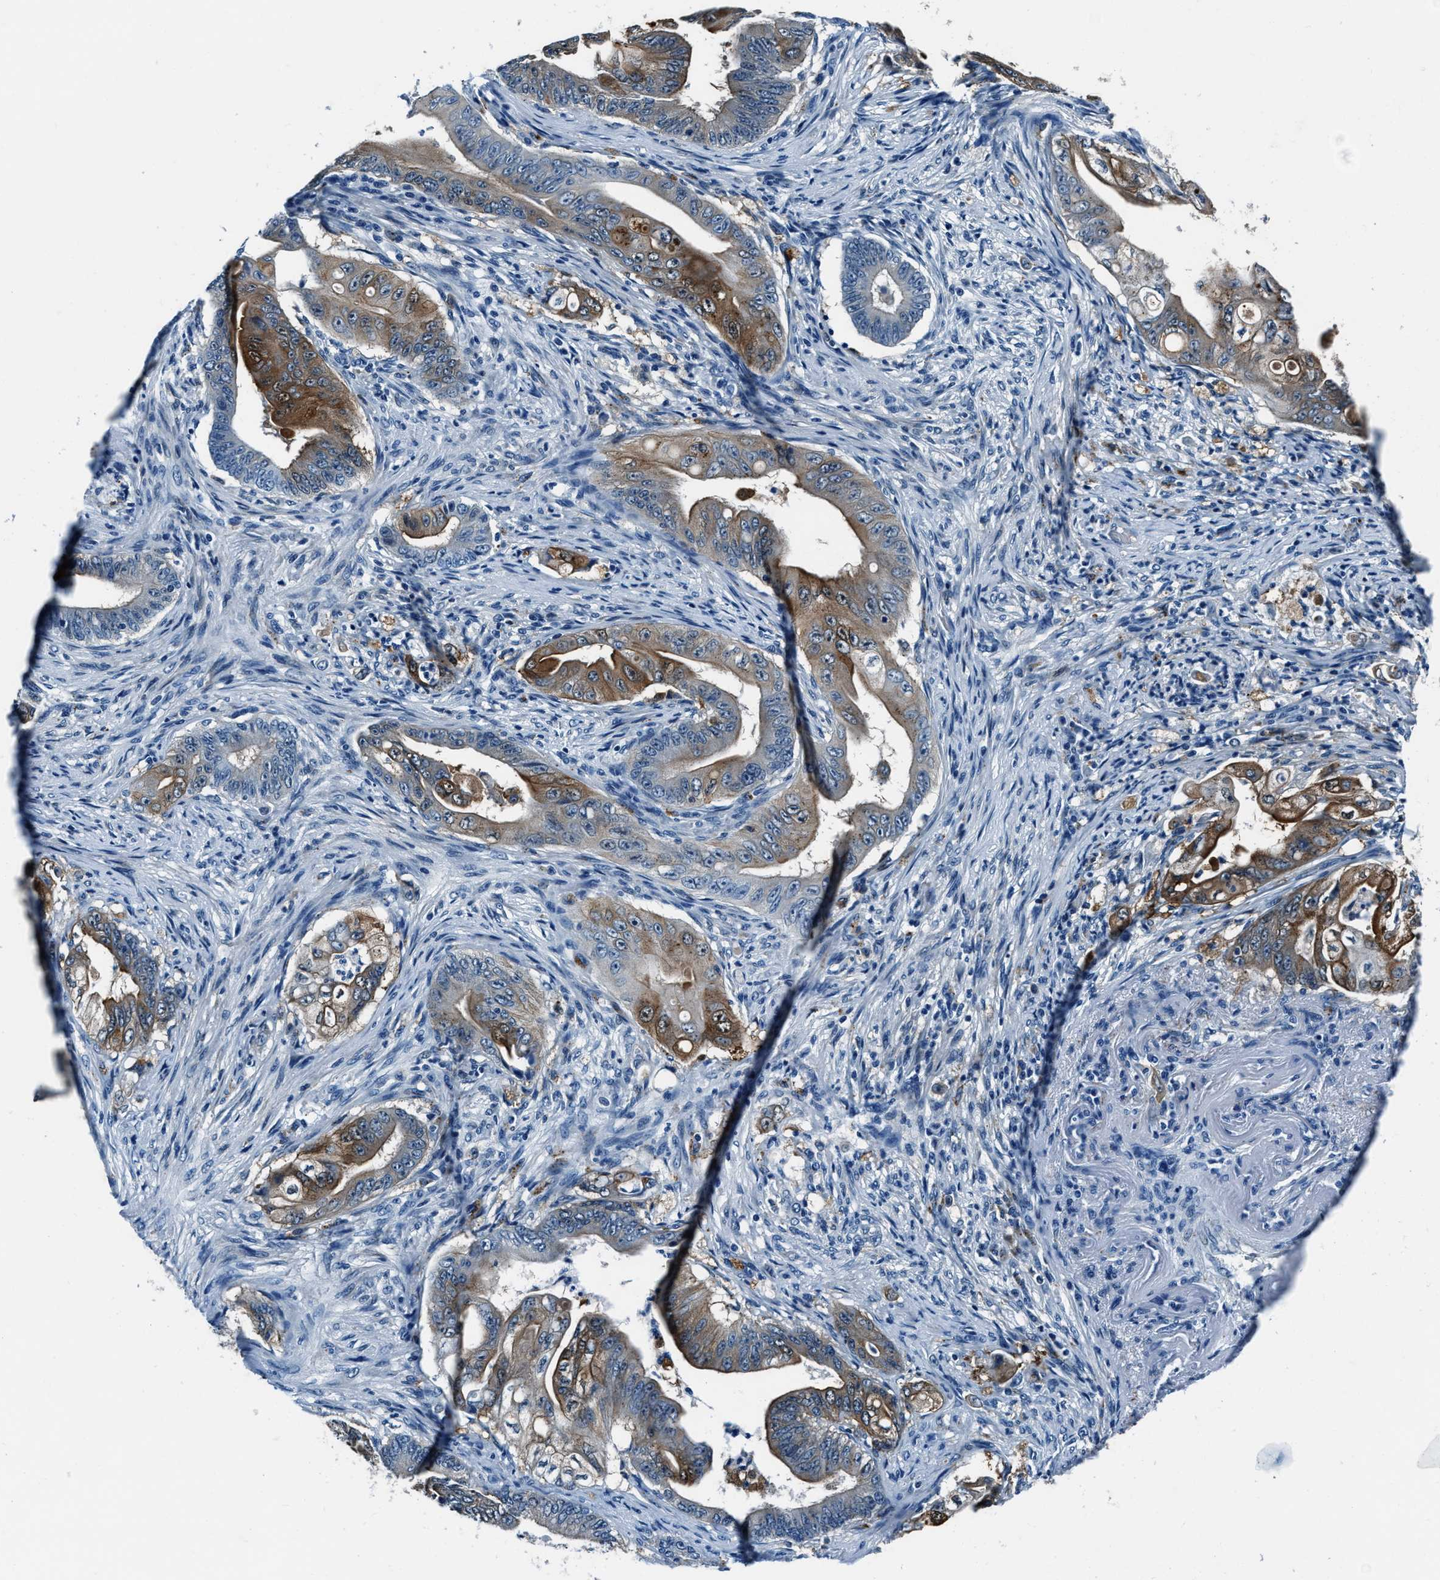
{"staining": {"intensity": "moderate", "quantity": "25%-75%", "location": "cytoplasmic/membranous"}, "tissue": "stomach cancer", "cell_type": "Tumor cells", "image_type": "cancer", "snomed": [{"axis": "morphology", "description": "Adenocarcinoma, NOS"}, {"axis": "topography", "description": "Stomach"}], "caption": "This photomicrograph reveals IHC staining of stomach cancer, with medium moderate cytoplasmic/membranous expression in approximately 25%-75% of tumor cells.", "gene": "PTPDC1", "patient": {"sex": "female", "age": 73}}